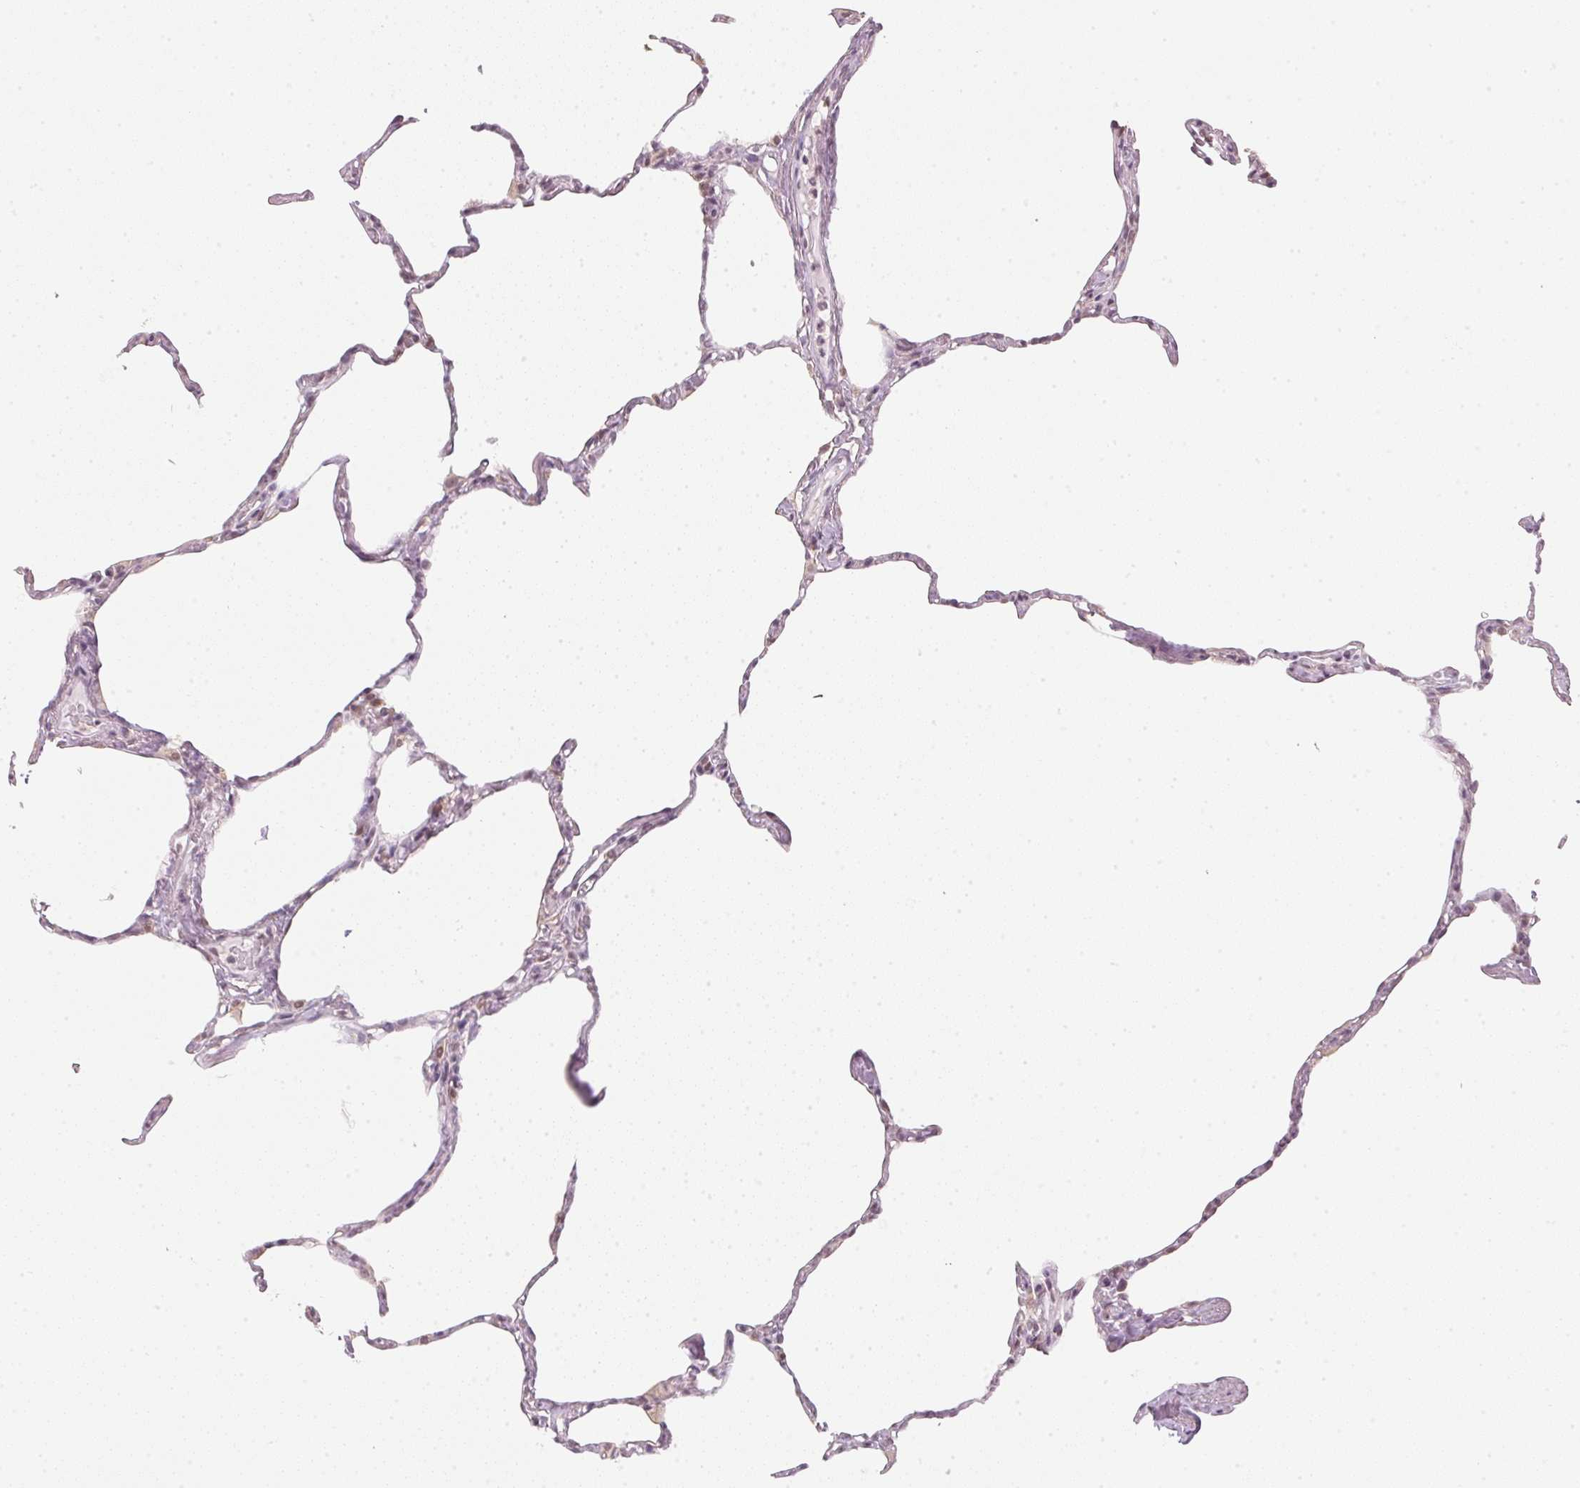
{"staining": {"intensity": "weak", "quantity": "<25%", "location": "cytoplasmic/membranous"}, "tissue": "lung", "cell_type": "Alveolar cells", "image_type": "normal", "snomed": [{"axis": "morphology", "description": "Normal tissue, NOS"}, {"axis": "topography", "description": "Lung"}], "caption": "This is an immunohistochemistry (IHC) photomicrograph of unremarkable human lung. There is no expression in alveolar cells.", "gene": "KPRP", "patient": {"sex": "male", "age": 65}}